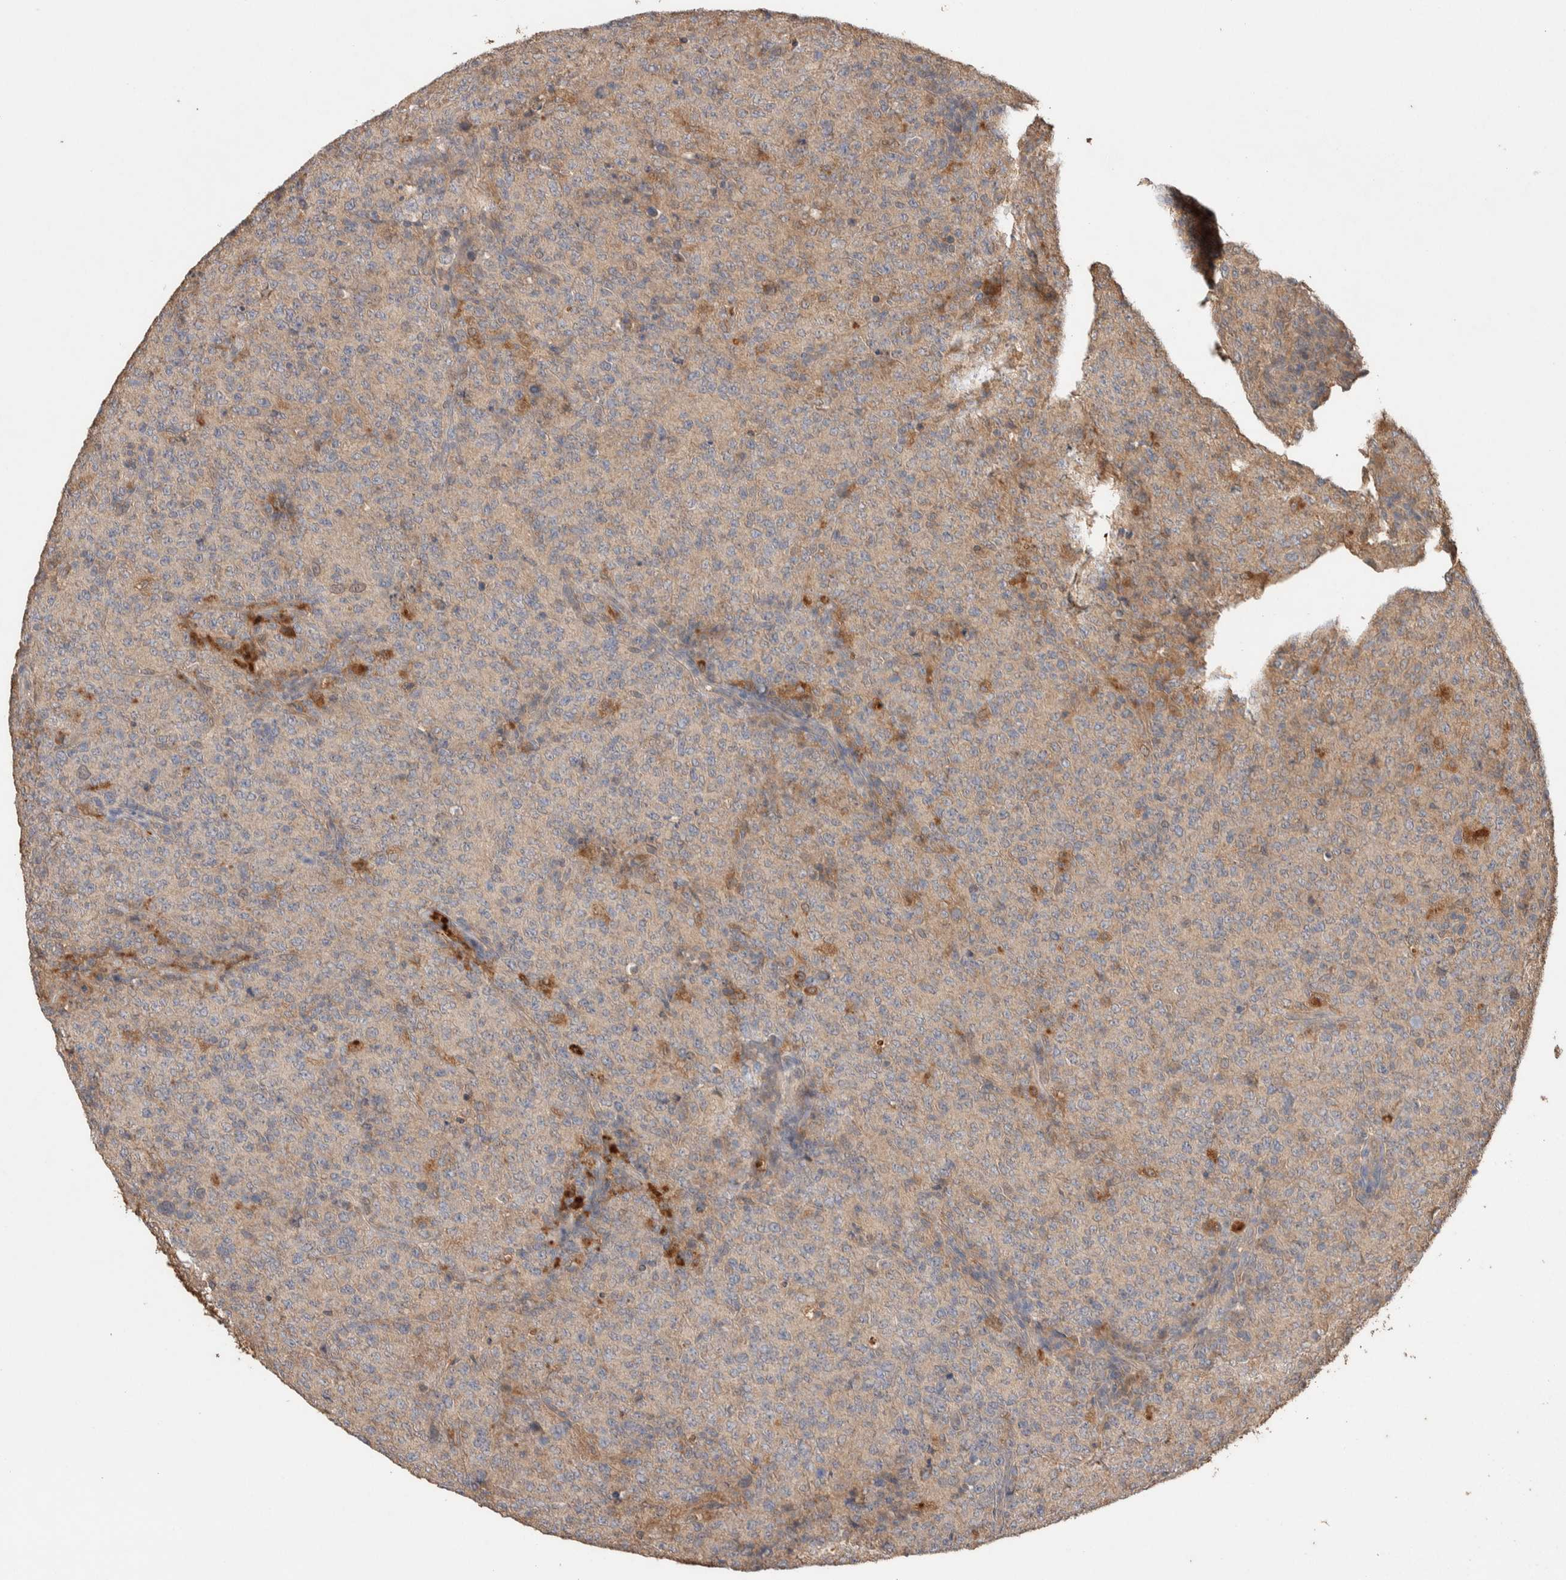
{"staining": {"intensity": "weak", "quantity": "<25%", "location": "cytoplasmic/membranous"}, "tissue": "lymphoma", "cell_type": "Tumor cells", "image_type": "cancer", "snomed": [{"axis": "morphology", "description": "Malignant lymphoma, non-Hodgkin's type, High grade"}, {"axis": "topography", "description": "Tonsil"}], "caption": "DAB (3,3'-diaminobenzidine) immunohistochemical staining of human malignant lymphoma, non-Hodgkin's type (high-grade) displays no significant positivity in tumor cells.", "gene": "KCNJ5", "patient": {"sex": "female", "age": 36}}